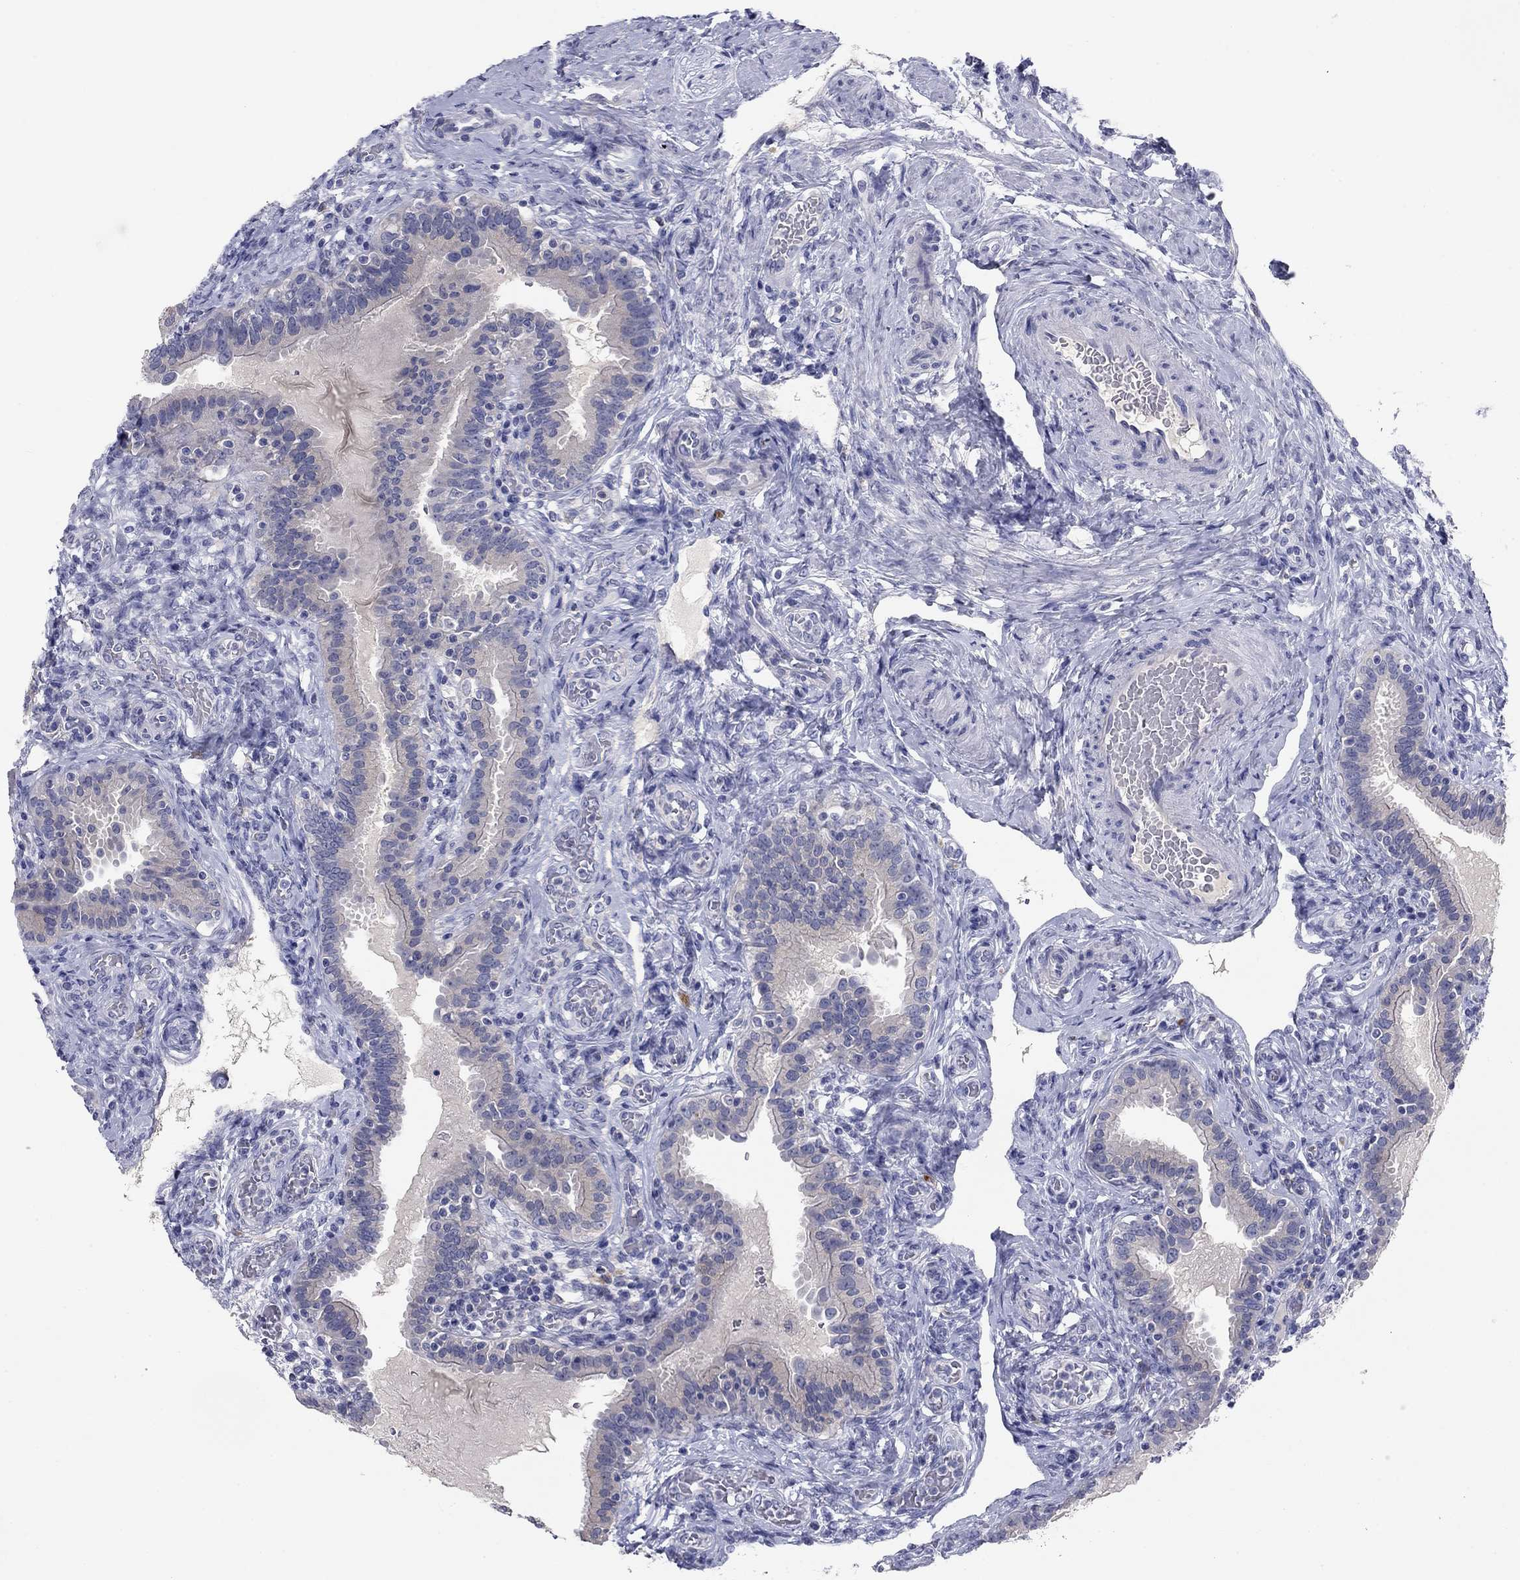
{"staining": {"intensity": "weak", "quantity": "<25%", "location": "cytoplasmic/membranous"}, "tissue": "fallopian tube", "cell_type": "Glandular cells", "image_type": "normal", "snomed": [{"axis": "morphology", "description": "Normal tissue, NOS"}, {"axis": "topography", "description": "Fallopian tube"}, {"axis": "topography", "description": "Ovary"}], "caption": "Fallopian tube stained for a protein using immunohistochemistry (IHC) displays no staining glandular cells.", "gene": "CNTNAP4", "patient": {"sex": "female", "age": 41}}